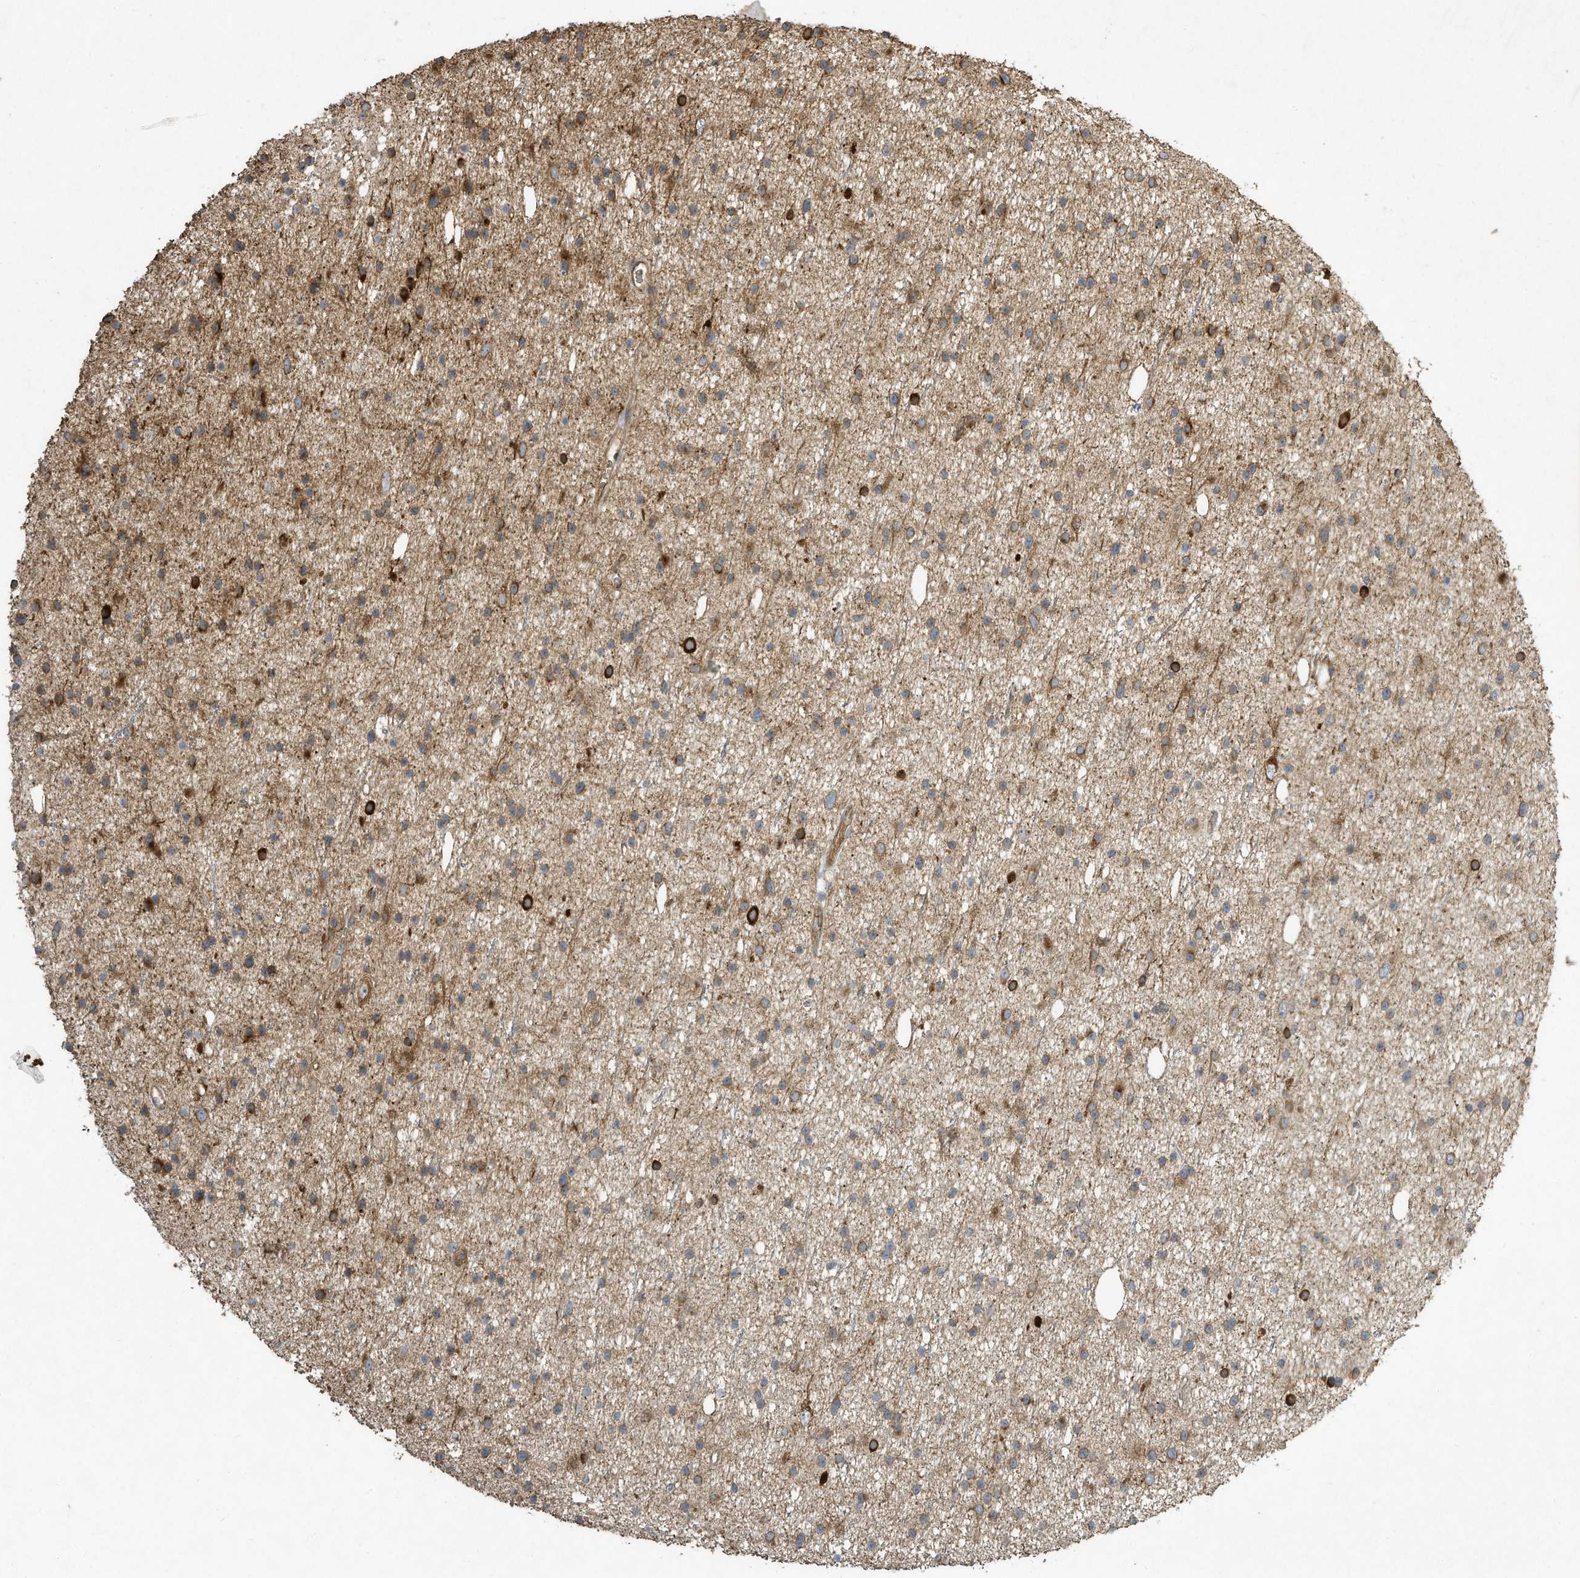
{"staining": {"intensity": "moderate", "quantity": "<25%", "location": "cytoplasmic/membranous"}, "tissue": "glioma", "cell_type": "Tumor cells", "image_type": "cancer", "snomed": [{"axis": "morphology", "description": "Glioma, malignant, Low grade"}, {"axis": "topography", "description": "Cerebral cortex"}], "caption": "Moderate cytoplasmic/membranous protein expression is present in about <25% of tumor cells in low-grade glioma (malignant).", "gene": "SYNJ2", "patient": {"sex": "female", "age": 39}}